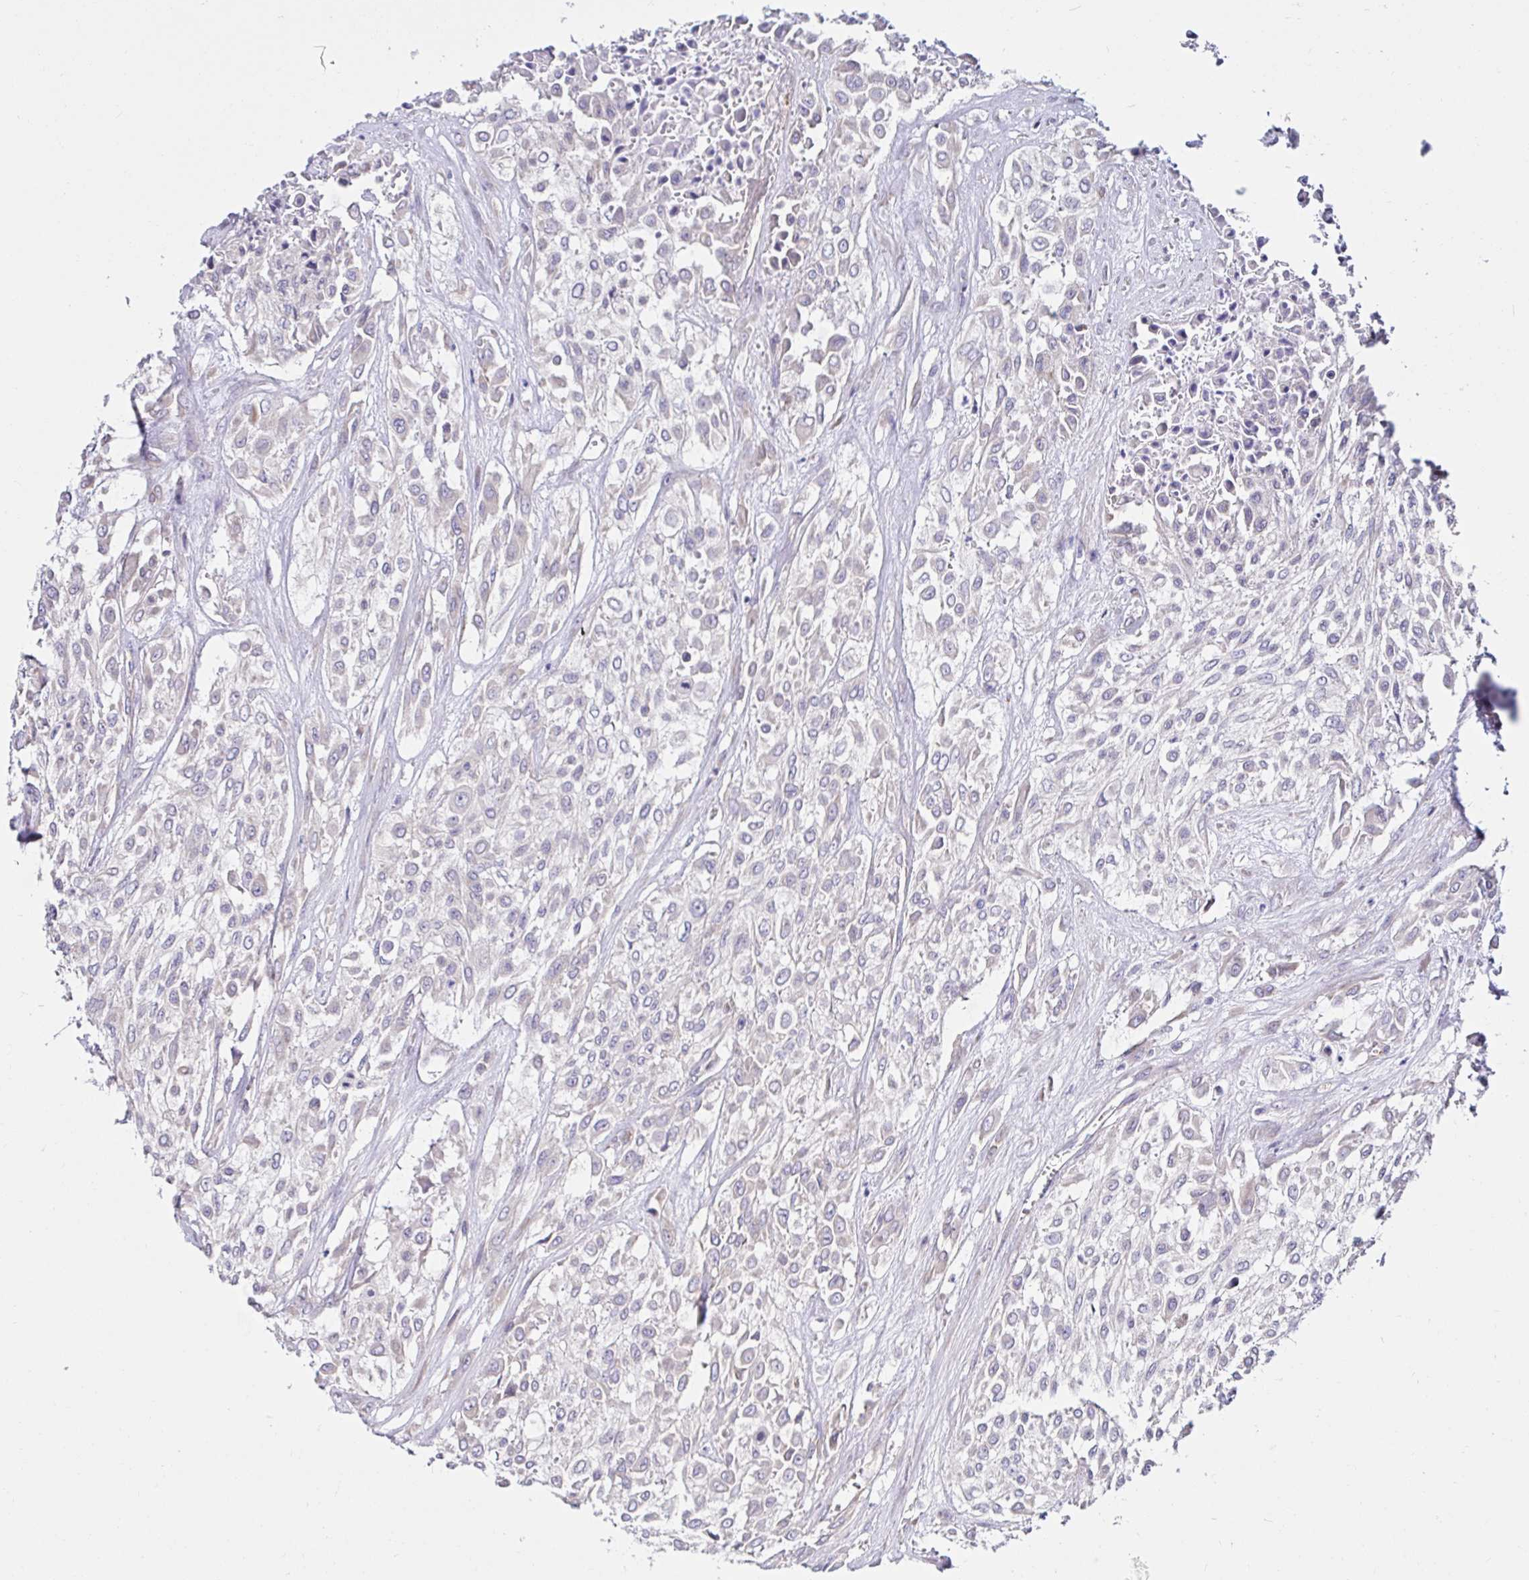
{"staining": {"intensity": "negative", "quantity": "none", "location": "none"}, "tissue": "urothelial cancer", "cell_type": "Tumor cells", "image_type": "cancer", "snomed": [{"axis": "morphology", "description": "Urothelial carcinoma, High grade"}, {"axis": "topography", "description": "Urinary bladder"}], "caption": "There is no significant expression in tumor cells of urothelial cancer. Brightfield microscopy of IHC stained with DAB (3,3'-diaminobenzidine) (brown) and hematoxylin (blue), captured at high magnification.", "gene": "VSIG2", "patient": {"sex": "male", "age": 57}}